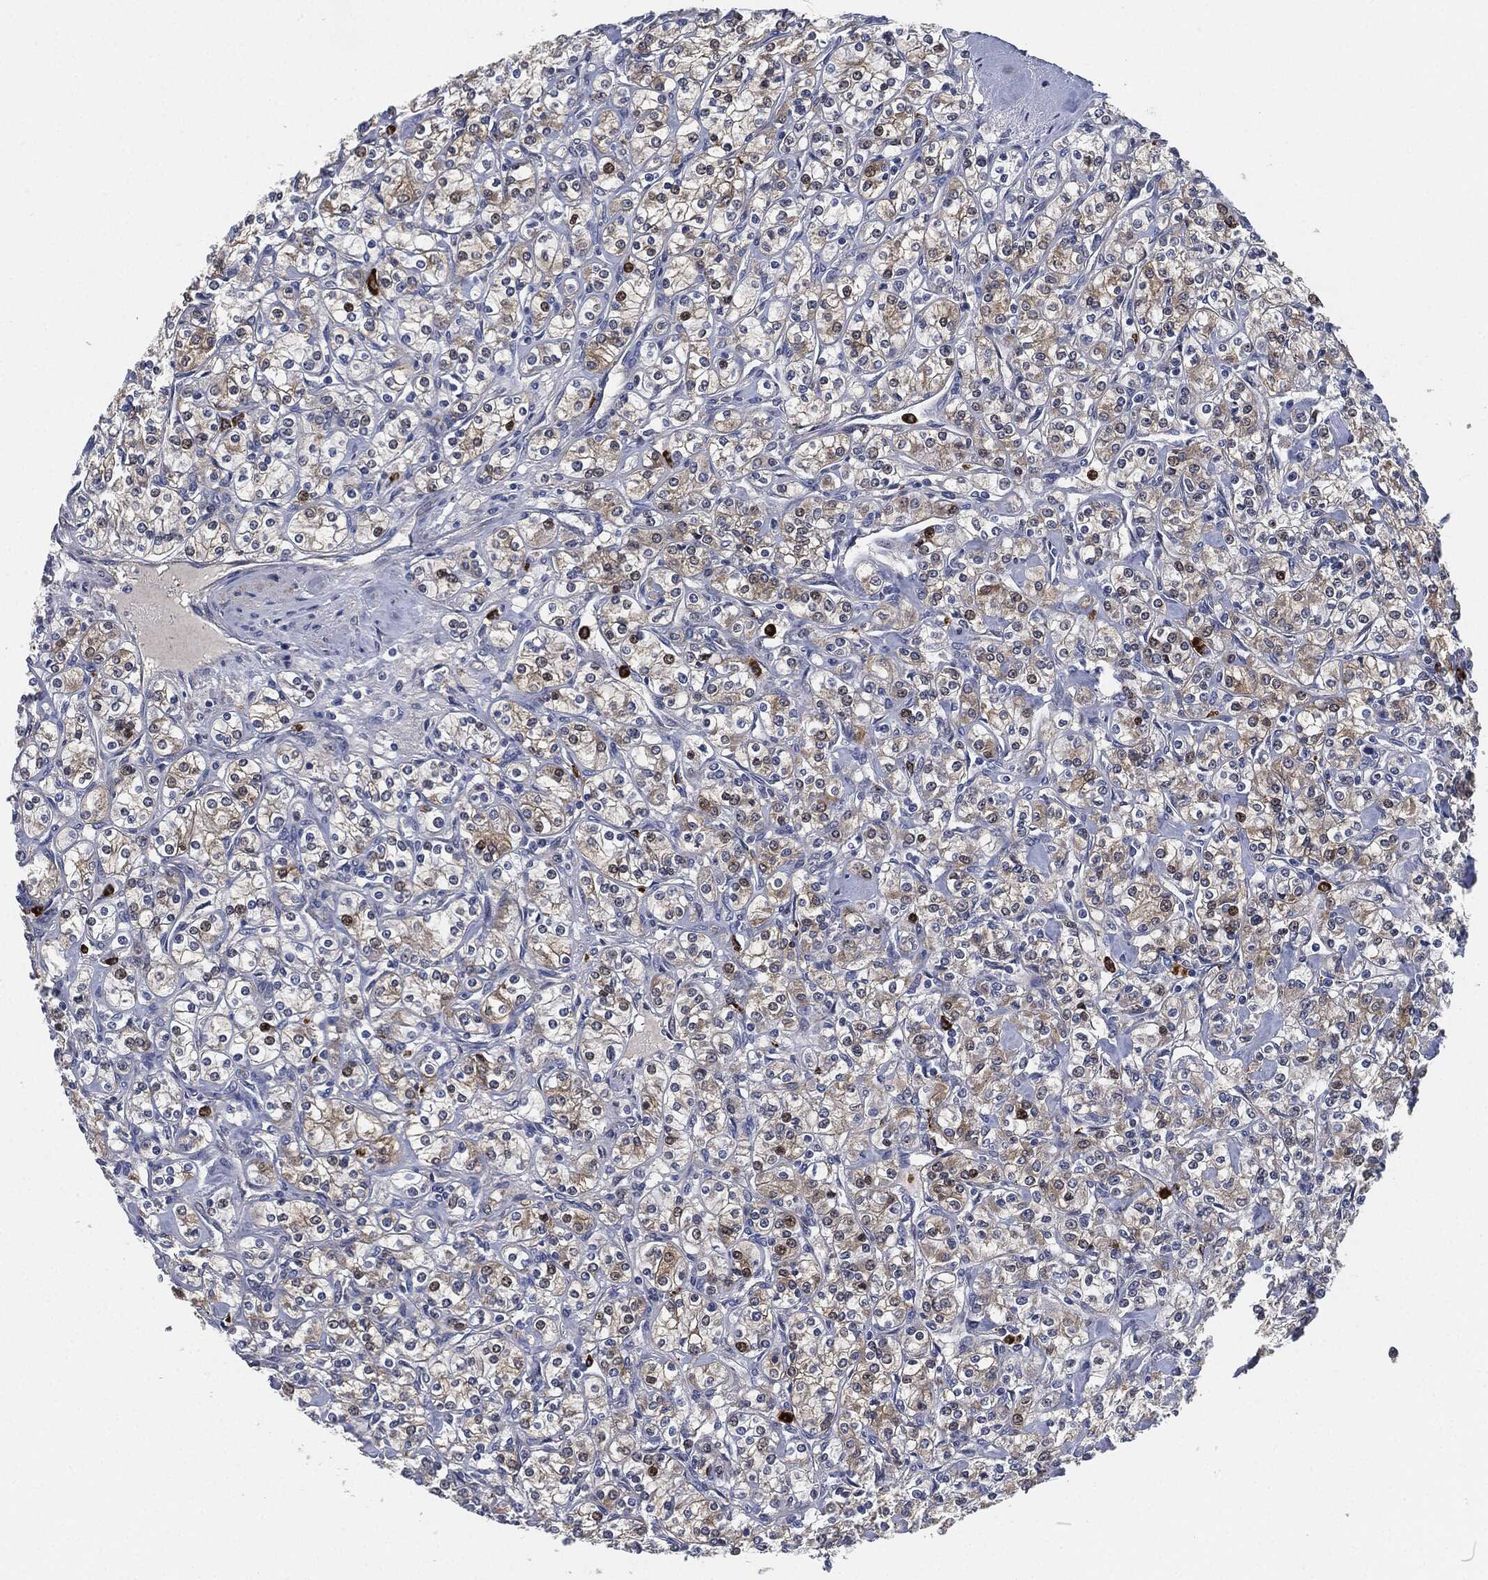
{"staining": {"intensity": "weak", "quantity": "<25%", "location": "cytoplasmic/membranous"}, "tissue": "renal cancer", "cell_type": "Tumor cells", "image_type": "cancer", "snomed": [{"axis": "morphology", "description": "Adenocarcinoma, NOS"}, {"axis": "topography", "description": "Kidney"}], "caption": "A histopathology image of human adenocarcinoma (renal) is negative for staining in tumor cells.", "gene": "MPO", "patient": {"sex": "male", "age": 77}}